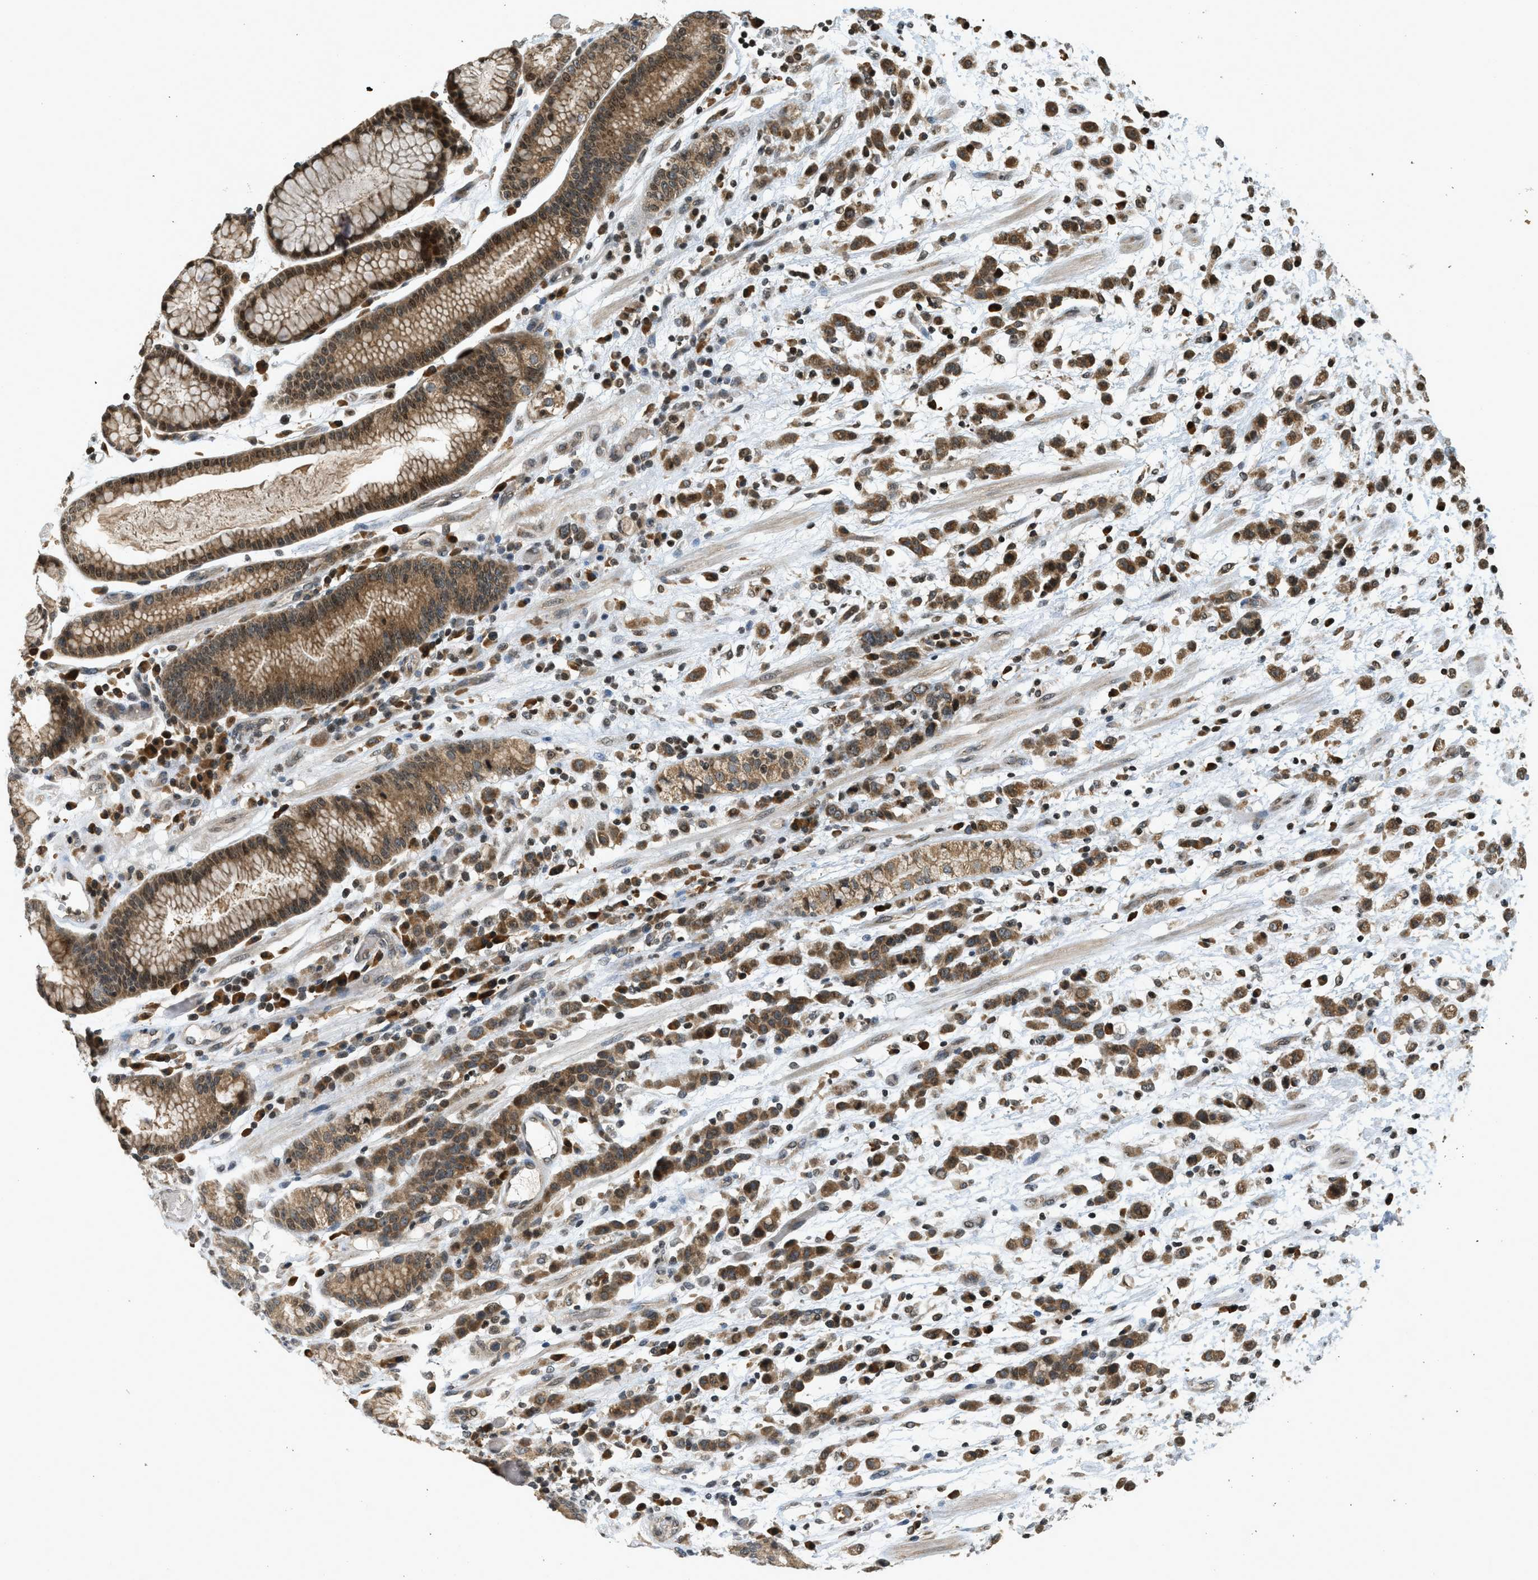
{"staining": {"intensity": "moderate", "quantity": ">75%", "location": "cytoplasmic/membranous,nuclear"}, "tissue": "stomach cancer", "cell_type": "Tumor cells", "image_type": "cancer", "snomed": [{"axis": "morphology", "description": "Adenocarcinoma, NOS"}, {"axis": "topography", "description": "Stomach, lower"}], "caption": "Adenocarcinoma (stomach) tissue shows moderate cytoplasmic/membranous and nuclear expression in approximately >75% of tumor cells, visualized by immunohistochemistry.", "gene": "SIAH1", "patient": {"sex": "male", "age": 88}}